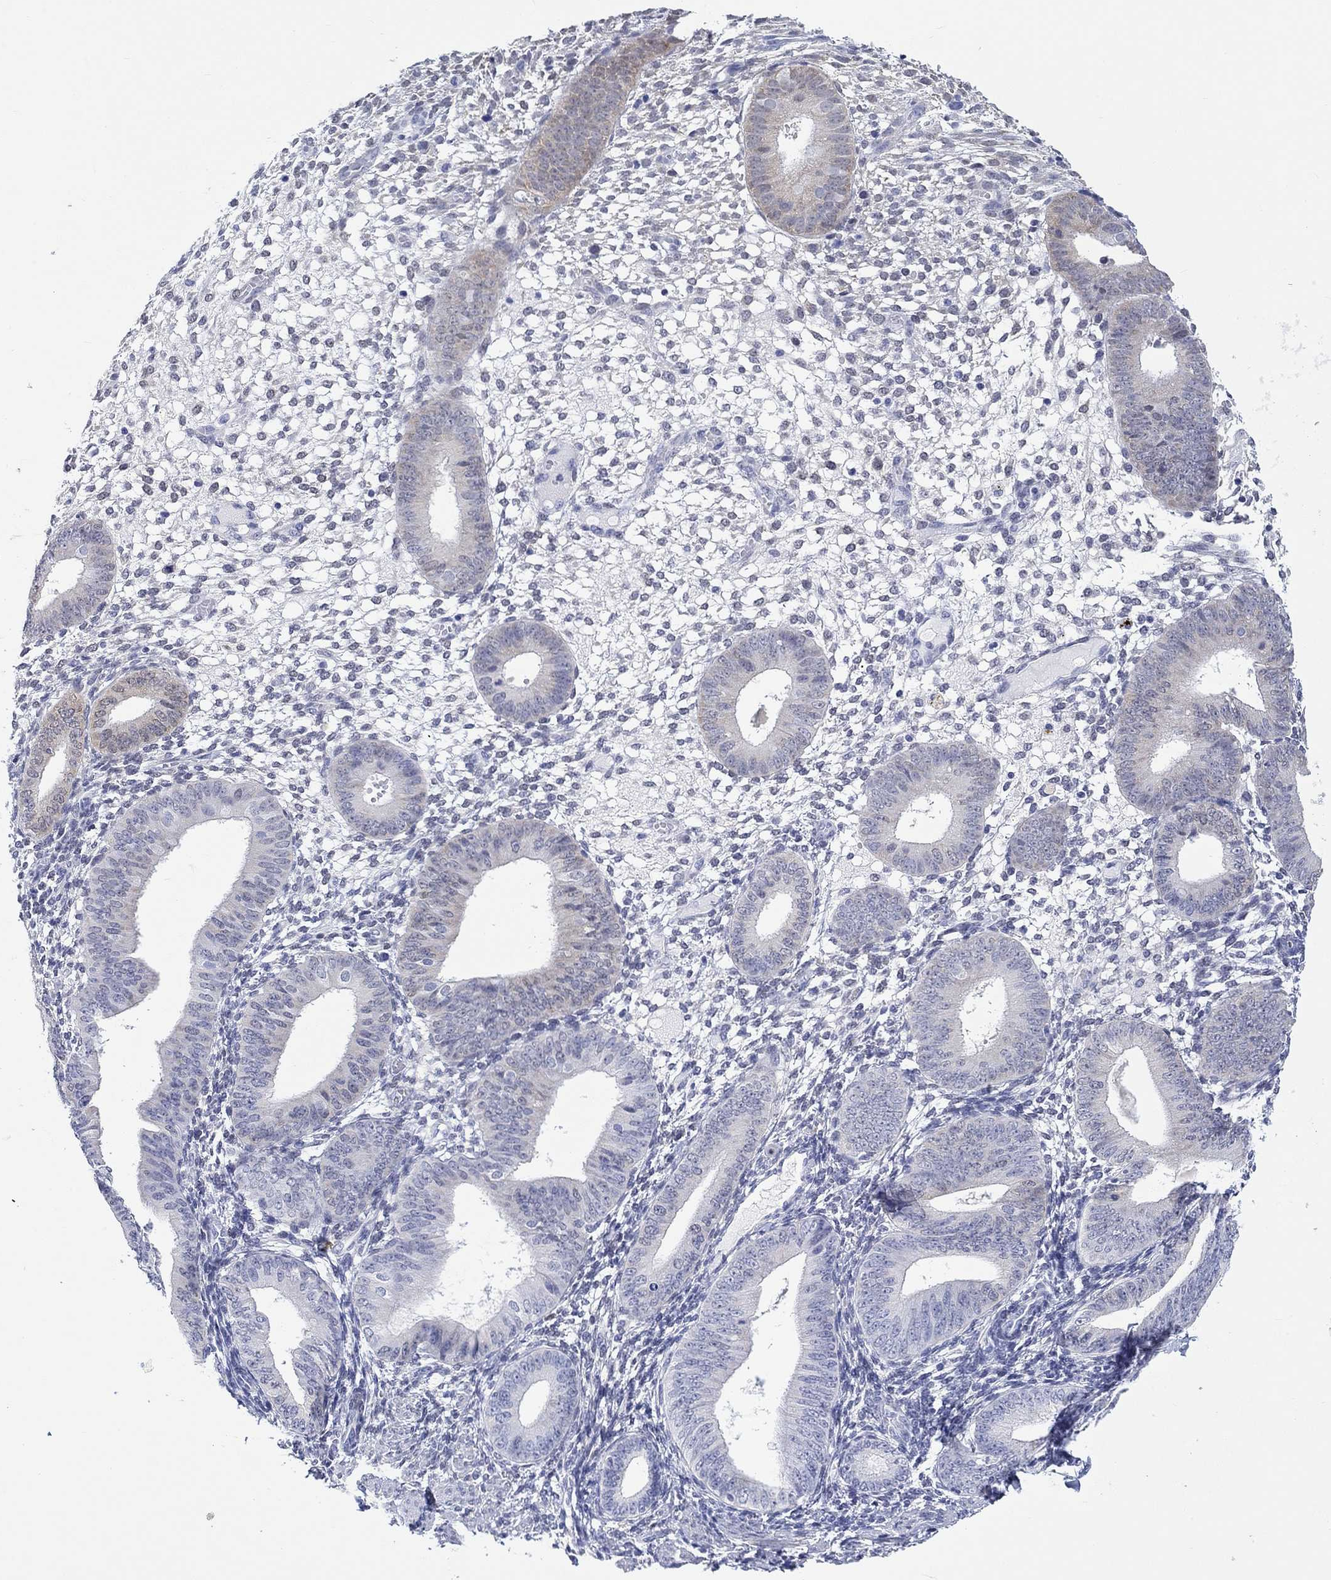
{"staining": {"intensity": "negative", "quantity": "none", "location": "none"}, "tissue": "endometrium", "cell_type": "Cells in endometrial stroma", "image_type": "normal", "snomed": [{"axis": "morphology", "description": "Normal tissue, NOS"}, {"axis": "topography", "description": "Endometrium"}], "caption": "Immunohistochemistry (IHC) of benign human endometrium exhibits no positivity in cells in endometrial stroma. The staining is performed using DAB brown chromogen with nuclei counter-stained in using hematoxylin.", "gene": "MSI1", "patient": {"sex": "female", "age": 39}}